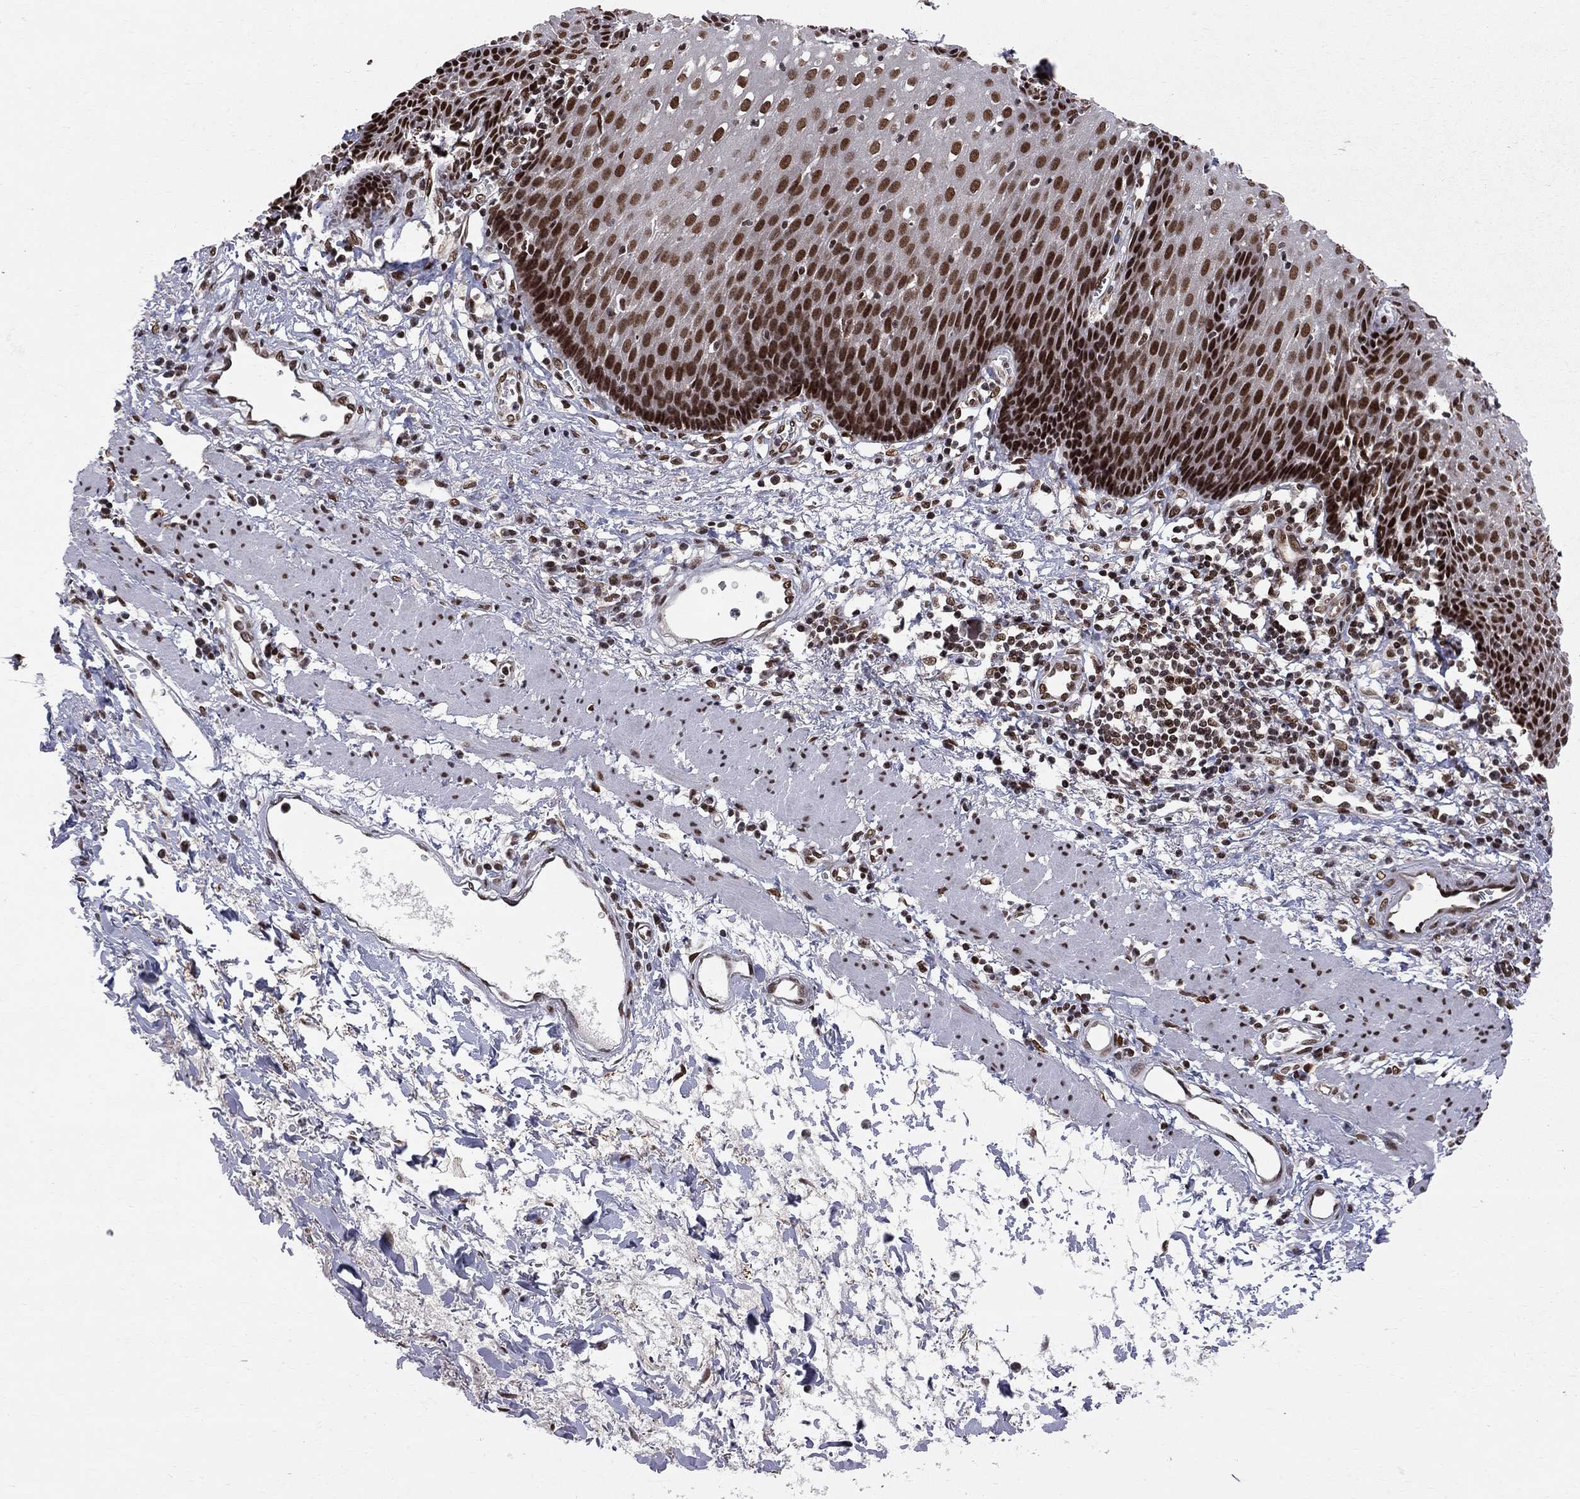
{"staining": {"intensity": "strong", "quantity": ">75%", "location": "nuclear"}, "tissue": "esophagus", "cell_type": "Squamous epithelial cells", "image_type": "normal", "snomed": [{"axis": "morphology", "description": "Normal tissue, NOS"}, {"axis": "topography", "description": "Esophagus"}], "caption": "Benign esophagus displays strong nuclear expression in approximately >75% of squamous epithelial cells, visualized by immunohistochemistry. Using DAB (brown) and hematoxylin (blue) stains, captured at high magnification using brightfield microscopy.", "gene": "SAP30L", "patient": {"sex": "male", "age": 57}}